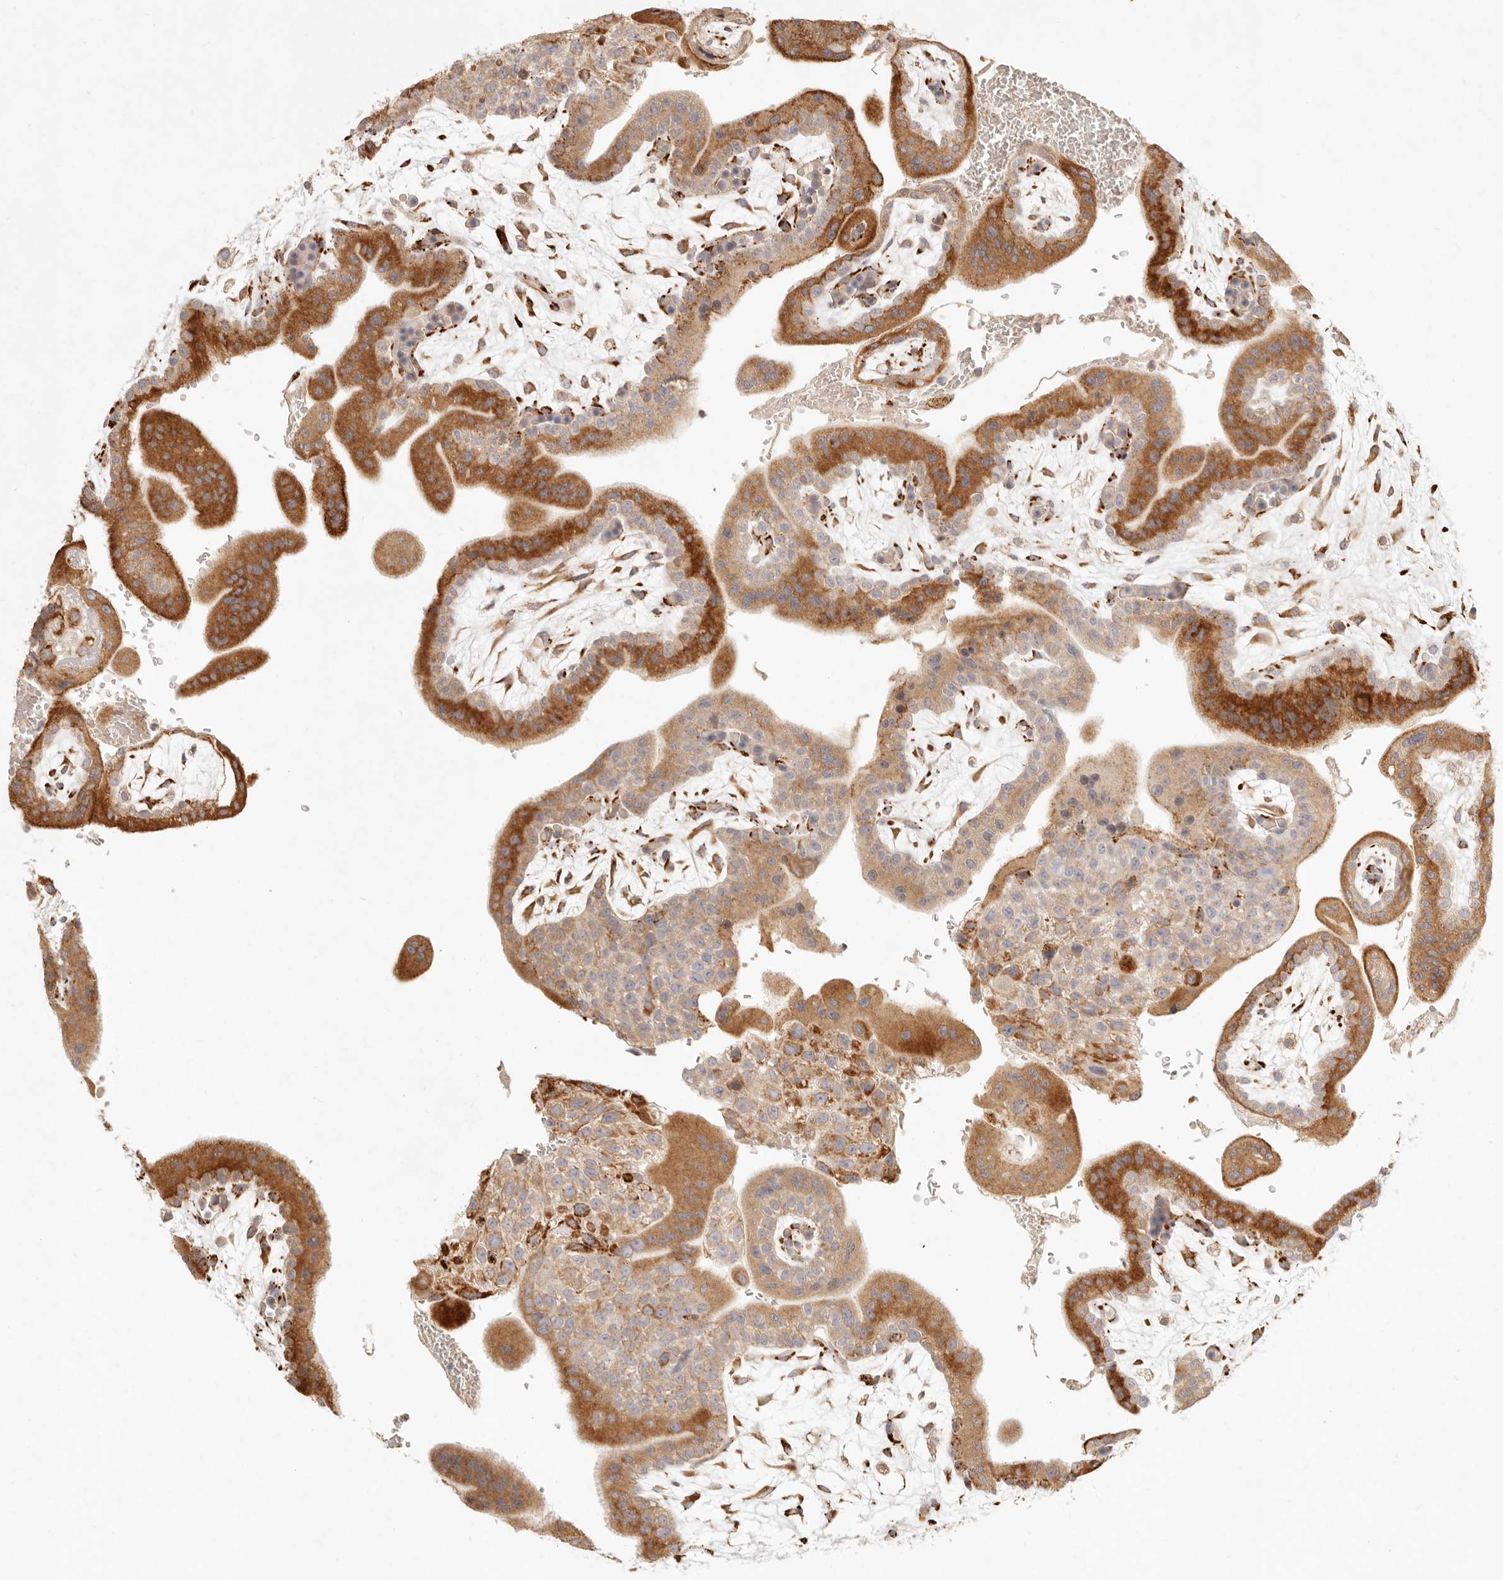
{"staining": {"intensity": "strong", "quantity": ">75%", "location": "cytoplasmic/membranous"}, "tissue": "placenta", "cell_type": "Decidual cells", "image_type": "normal", "snomed": [{"axis": "morphology", "description": "Normal tissue, NOS"}, {"axis": "topography", "description": "Placenta"}], "caption": "Placenta stained for a protein displays strong cytoplasmic/membranous positivity in decidual cells.", "gene": "C1orf127", "patient": {"sex": "female", "age": 35}}